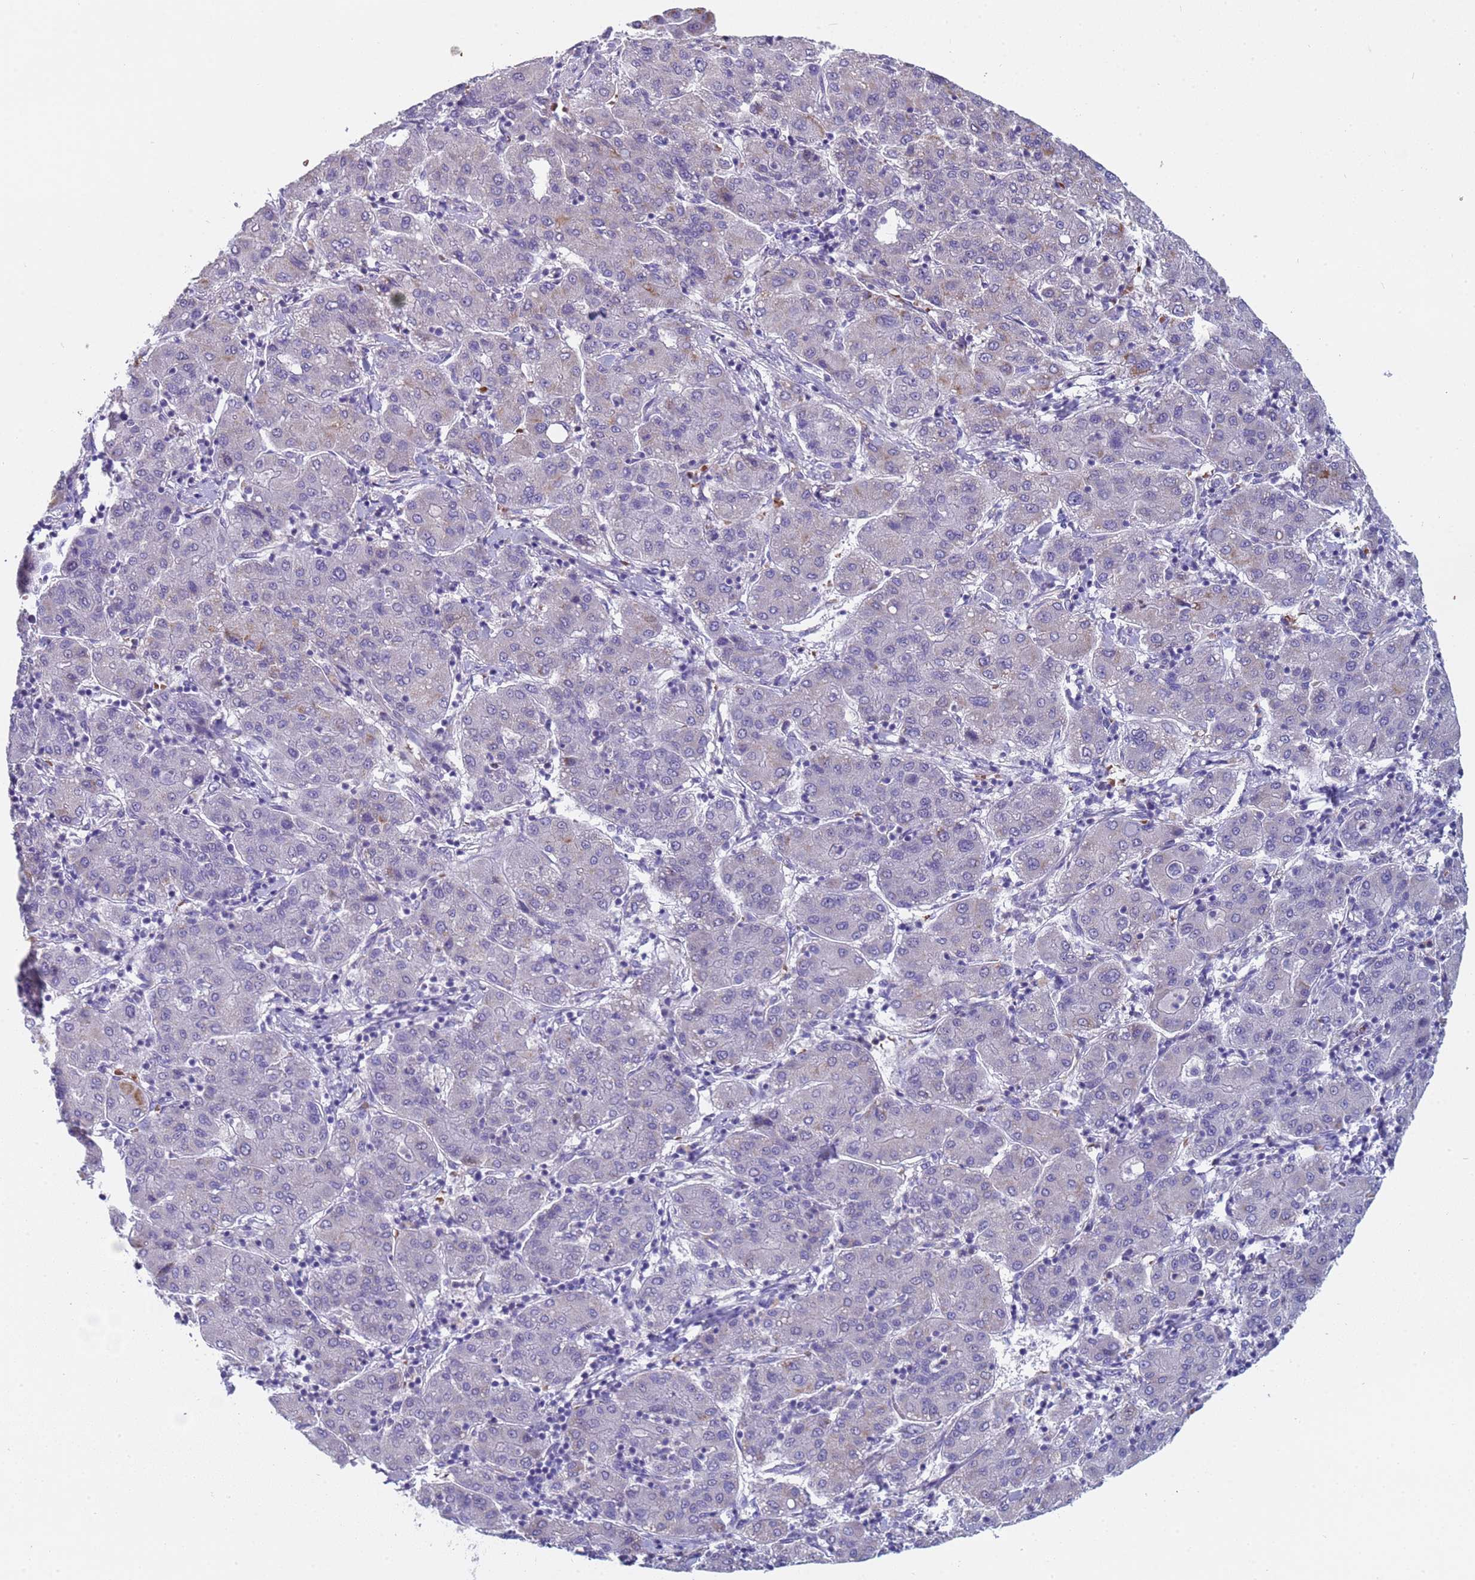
{"staining": {"intensity": "weak", "quantity": "<25%", "location": "cytoplasmic/membranous"}, "tissue": "liver cancer", "cell_type": "Tumor cells", "image_type": "cancer", "snomed": [{"axis": "morphology", "description": "Carcinoma, Hepatocellular, NOS"}, {"axis": "topography", "description": "Liver"}], "caption": "Photomicrograph shows no protein positivity in tumor cells of liver cancer tissue.", "gene": "KBTBD3", "patient": {"sex": "male", "age": 65}}